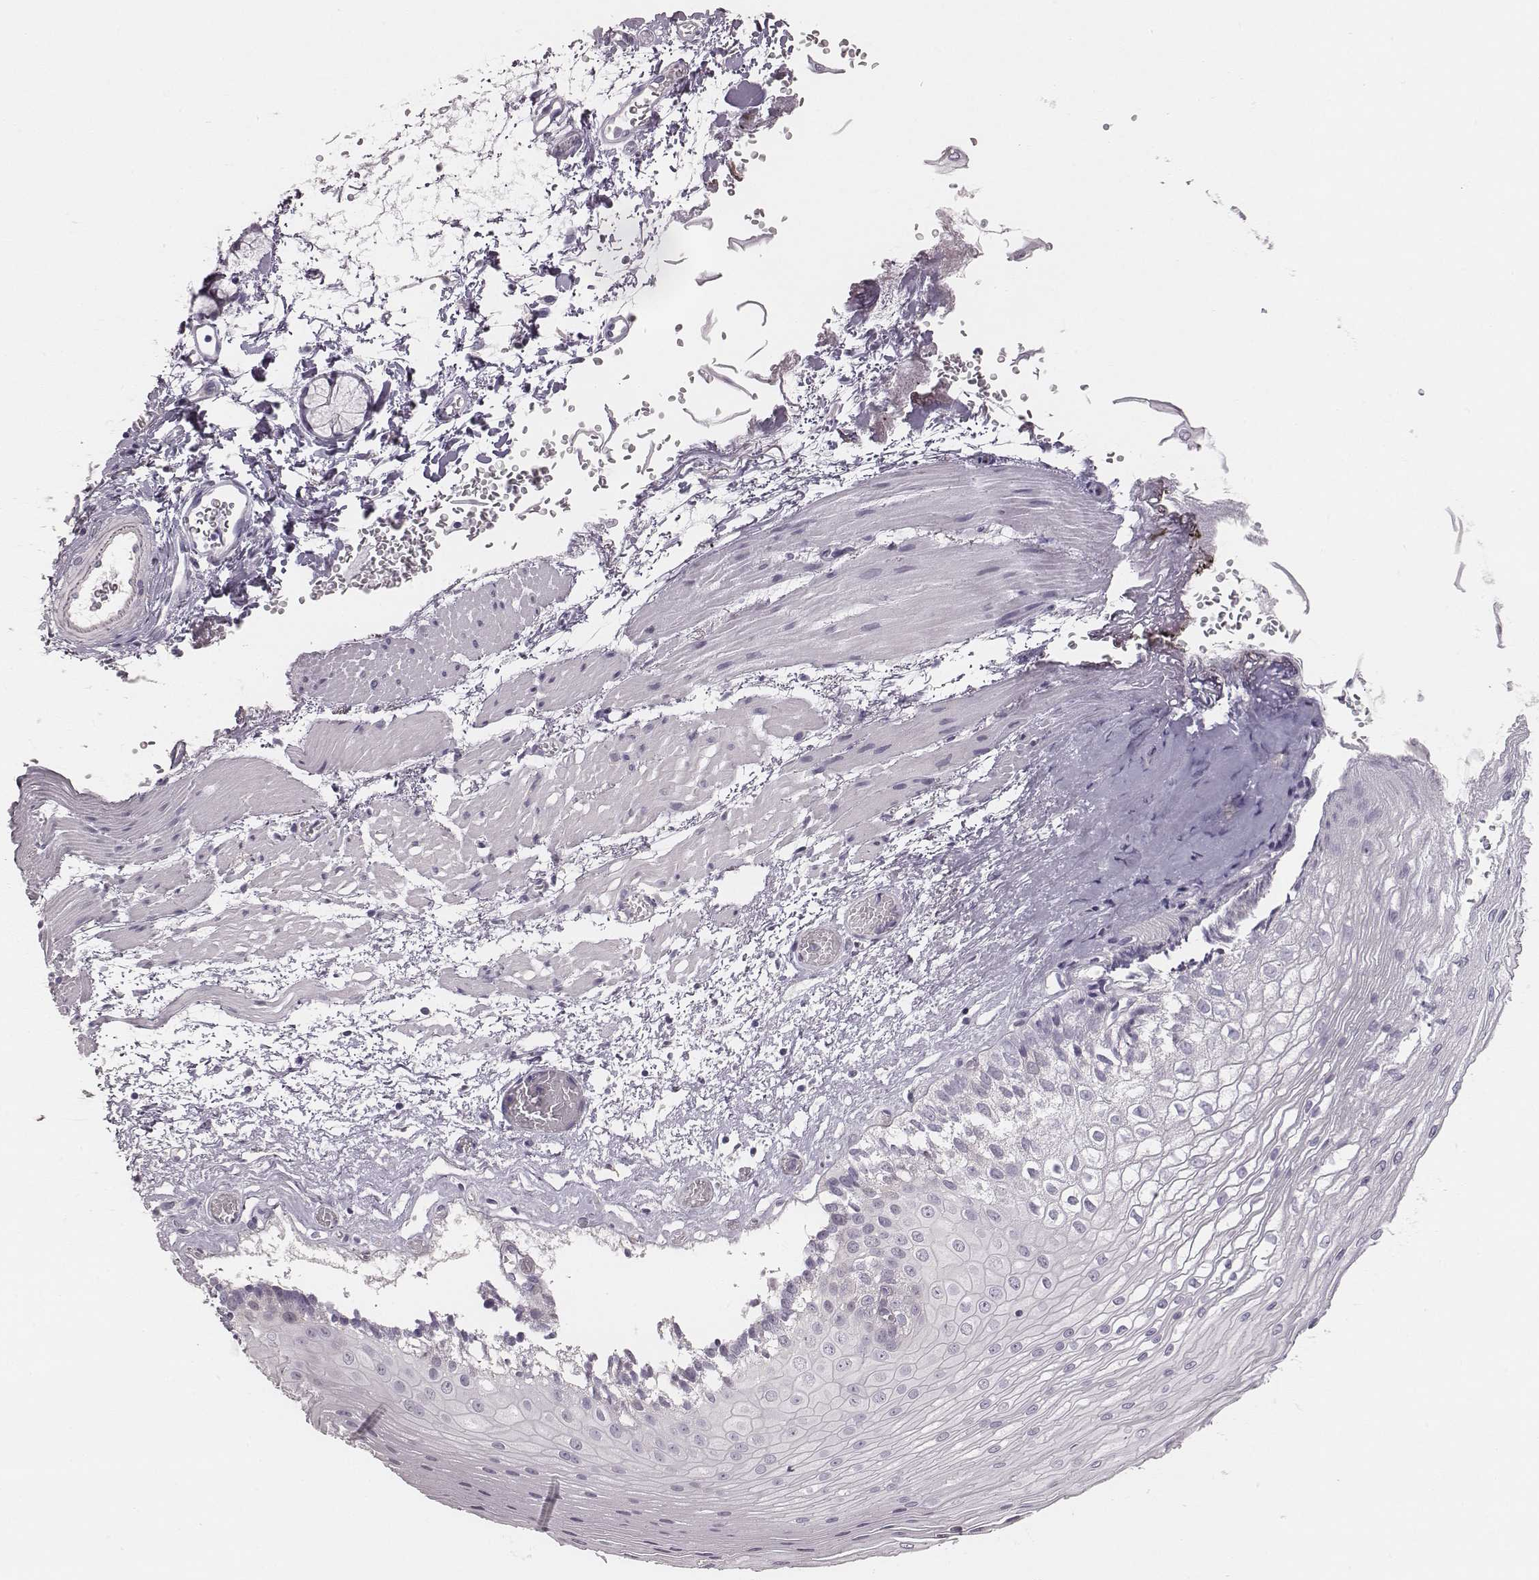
{"staining": {"intensity": "negative", "quantity": "none", "location": "none"}, "tissue": "esophagus", "cell_type": "Squamous epithelial cells", "image_type": "normal", "snomed": [{"axis": "morphology", "description": "Normal tissue, NOS"}, {"axis": "topography", "description": "Esophagus"}], "caption": "Immunohistochemistry histopathology image of normal esophagus: human esophagus stained with DAB (3,3'-diaminobenzidine) shows no significant protein expression in squamous epithelial cells.", "gene": "PBK", "patient": {"sex": "female", "age": 62}}